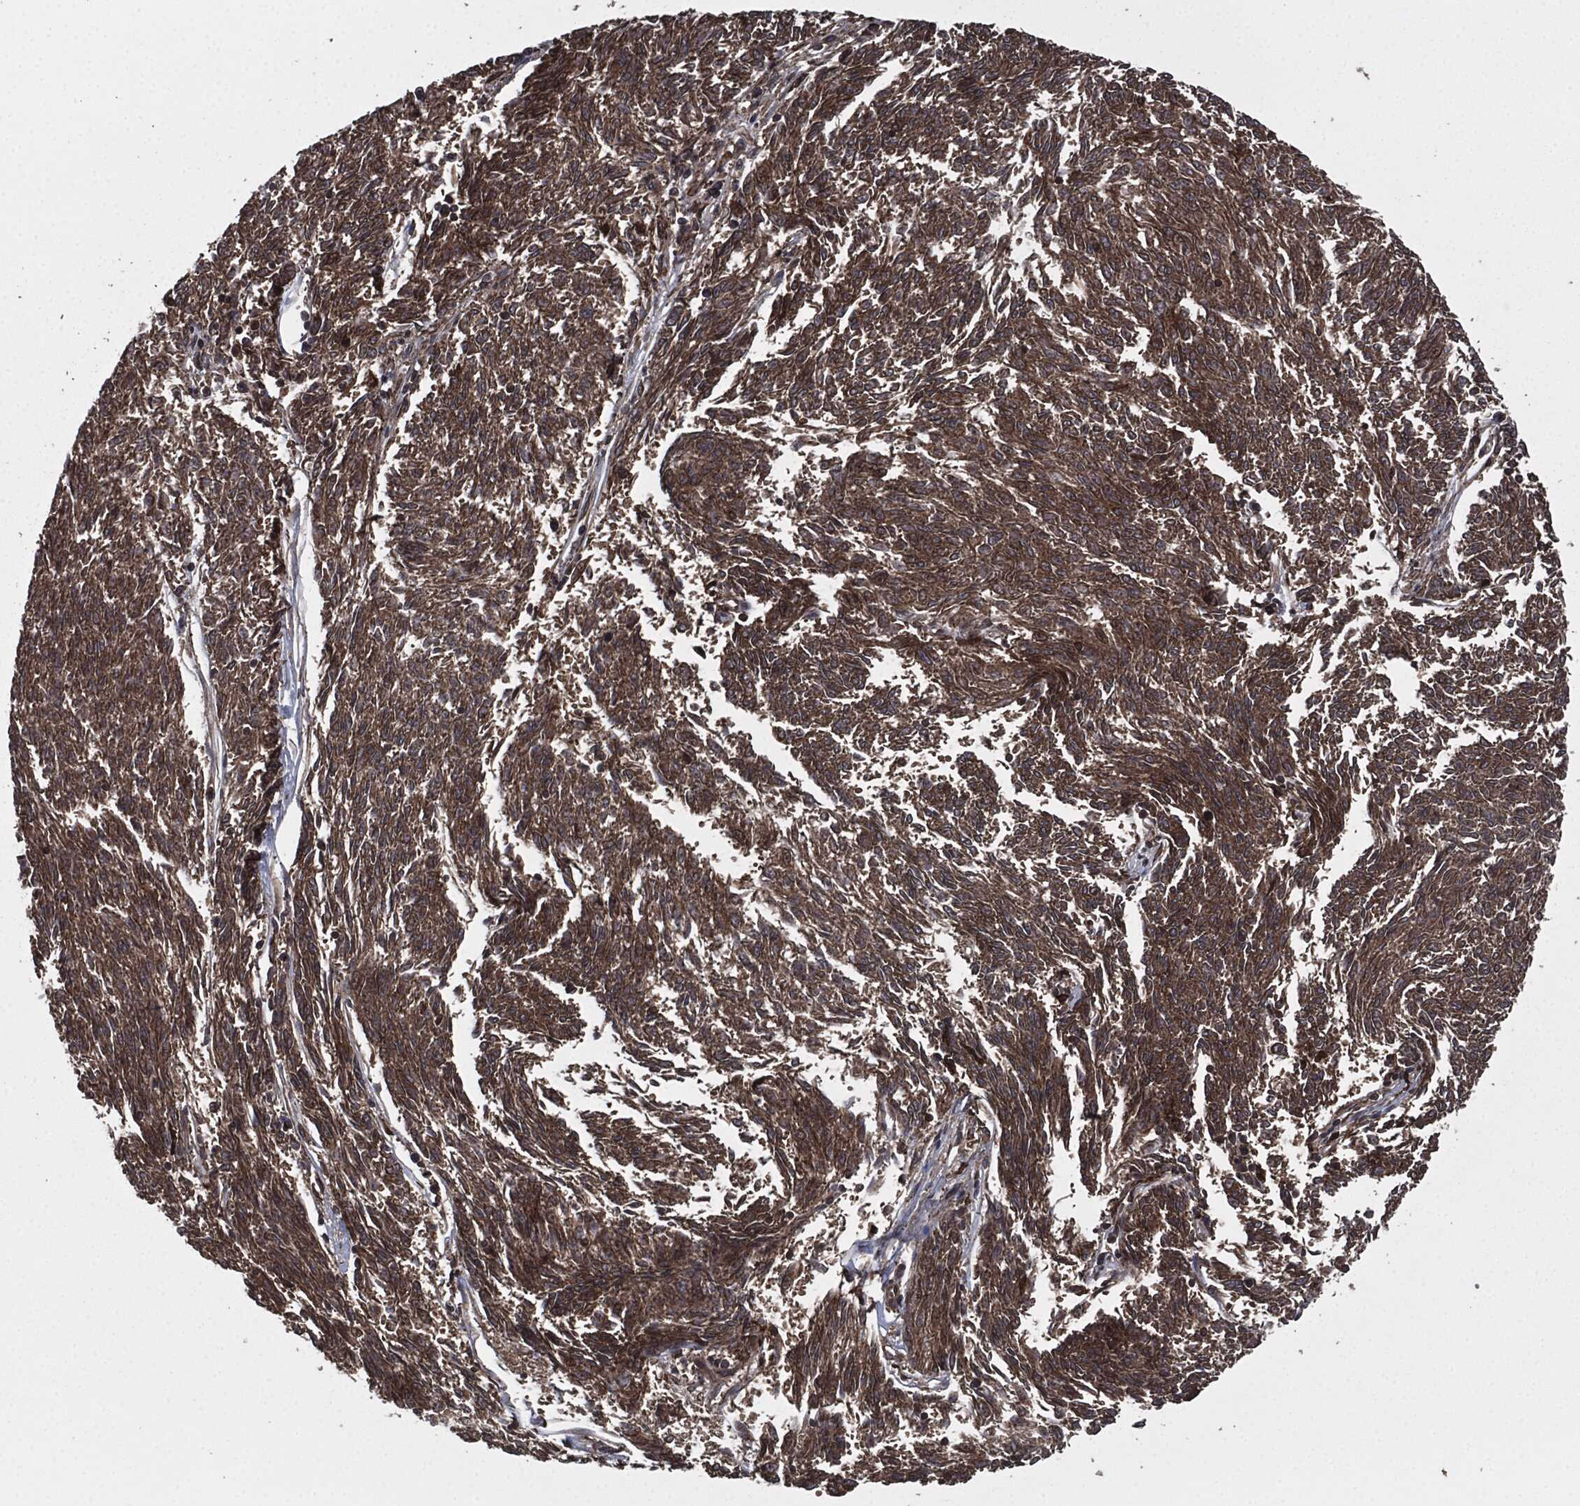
{"staining": {"intensity": "moderate", "quantity": ">75%", "location": "cytoplasmic/membranous"}, "tissue": "melanoma", "cell_type": "Tumor cells", "image_type": "cancer", "snomed": [{"axis": "morphology", "description": "Malignant melanoma, NOS"}, {"axis": "topography", "description": "Skin"}], "caption": "Immunohistochemical staining of human malignant melanoma reveals medium levels of moderate cytoplasmic/membranous protein expression in approximately >75% of tumor cells.", "gene": "RAP1GDS1", "patient": {"sex": "female", "age": 72}}